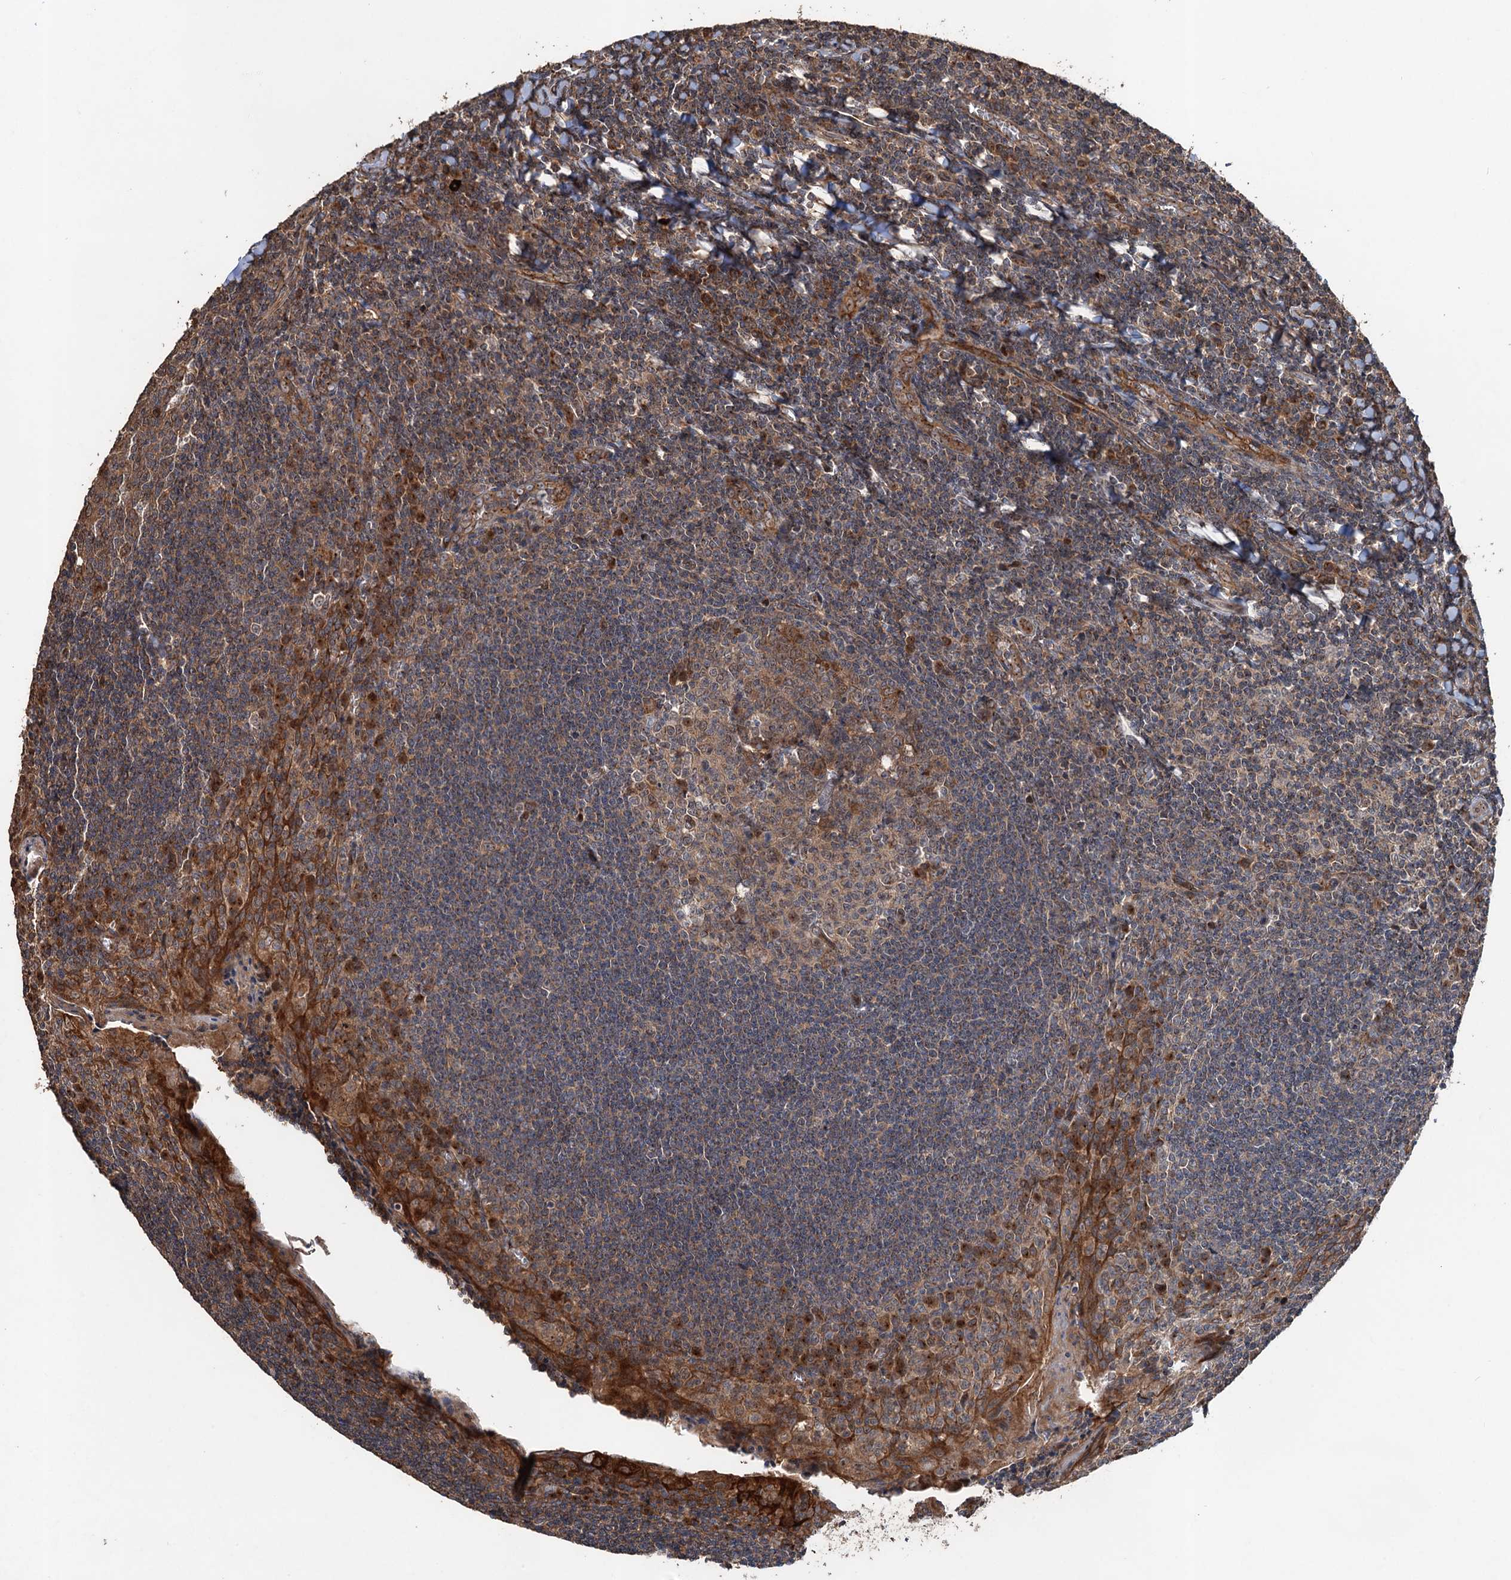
{"staining": {"intensity": "moderate", "quantity": "<25%", "location": "cytoplasmic/membranous"}, "tissue": "tonsil", "cell_type": "Germinal center cells", "image_type": "normal", "snomed": [{"axis": "morphology", "description": "Normal tissue, NOS"}, {"axis": "topography", "description": "Tonsil"}], "caption": "Unremarkable tonsil demonstrates moderate cytoplasmic/membranous expression in about <25% of germinal center cells.", "gene": "DEXI", "patient": {"sex": "male", "age": 27}}